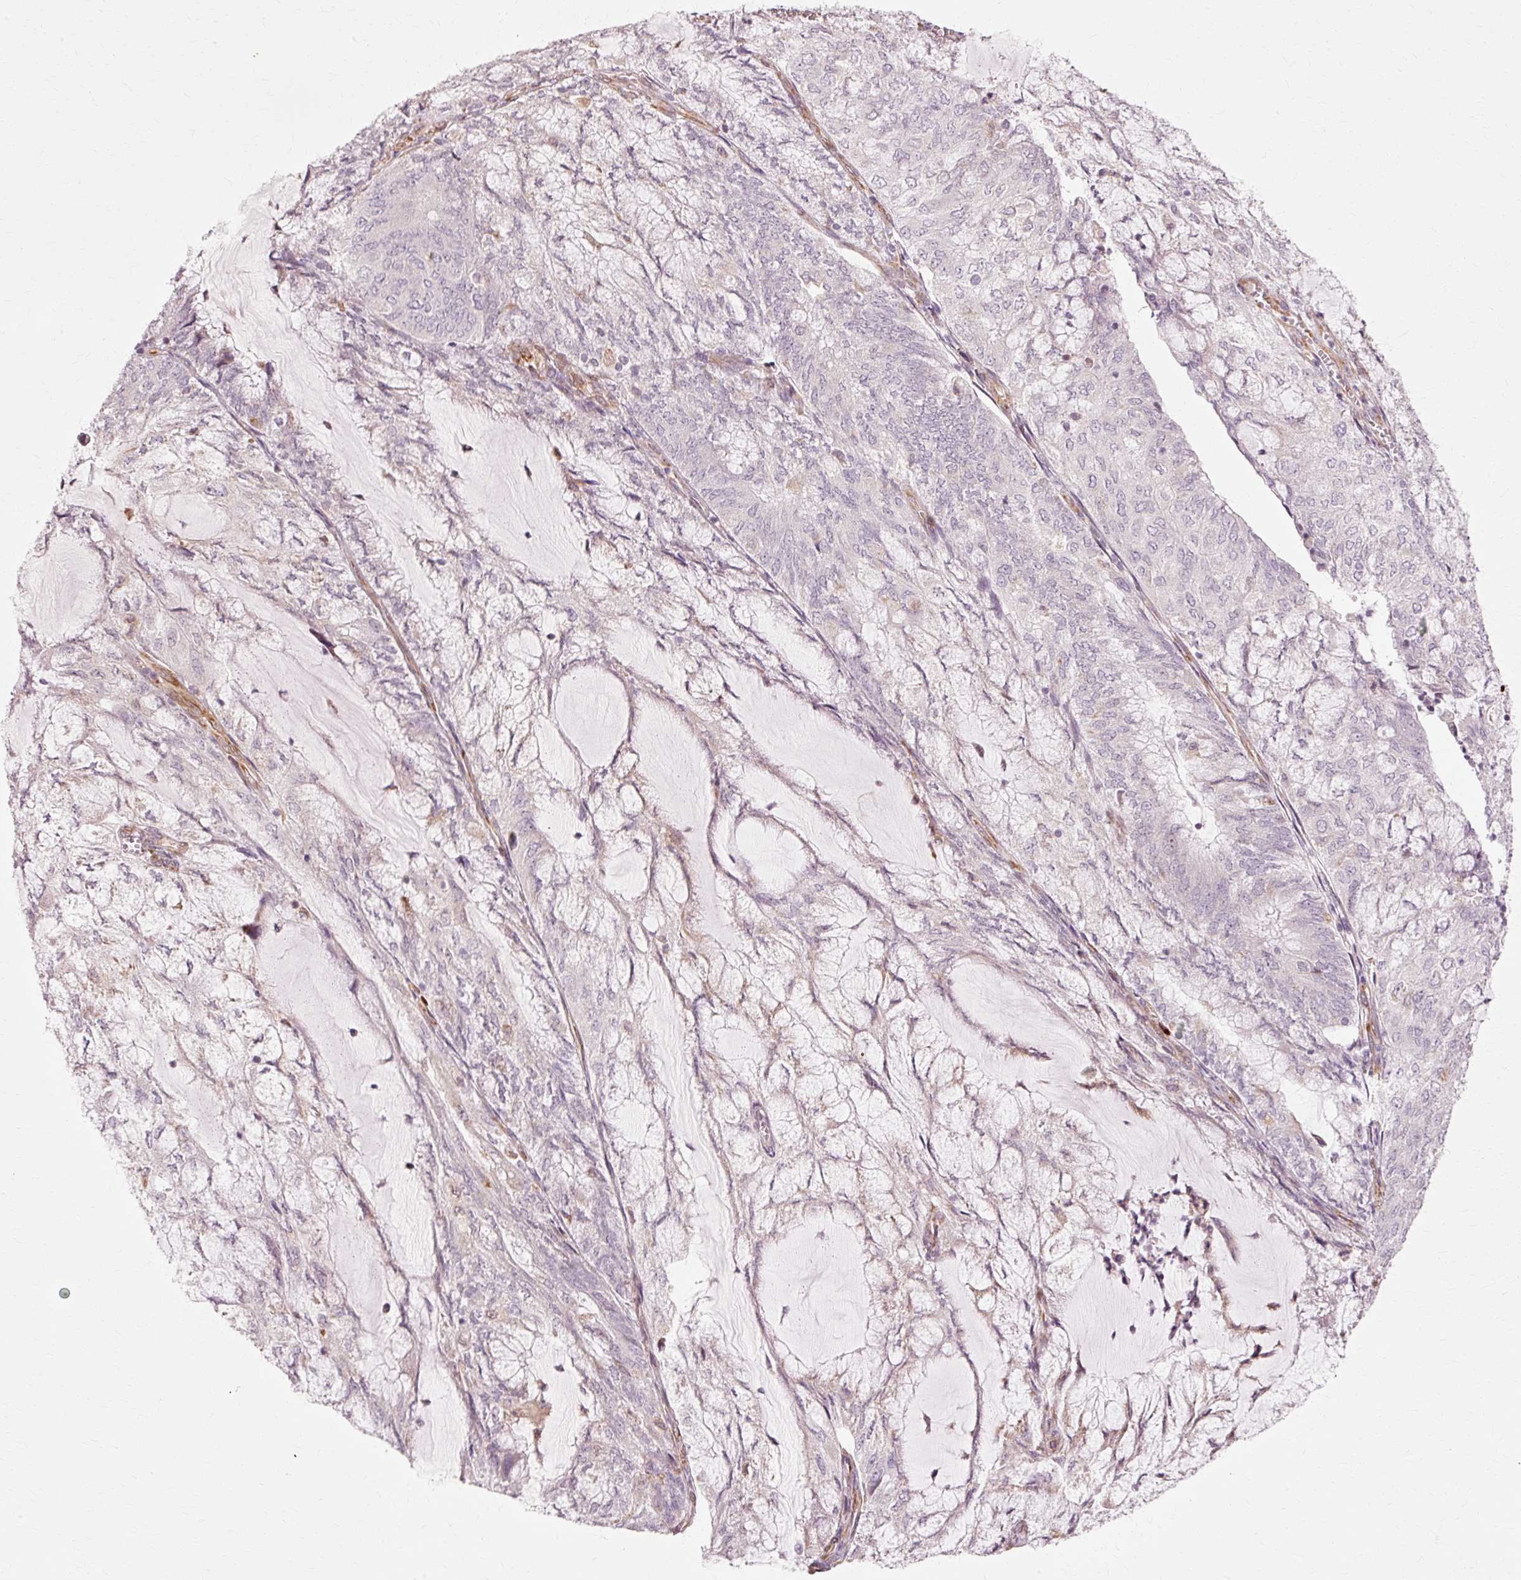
{"staining": {"intensity": "negative", "quantity": "none", "location": "none"}, "tissue": "endometrial cancer", "cell_type": "Tumor cells", "image_type": "cancer", "snomed": [{"axis": "morphology", "description": "Adenocarcinoma, NOS"}, {"axis": "topography", "description": "Endometrium"}], "caption": "The histopathology image exhibits no staining of tumor cells in endometrial cancer.", "gene": "RGPD5", "patient": {"sex": "female", "age": 81}}